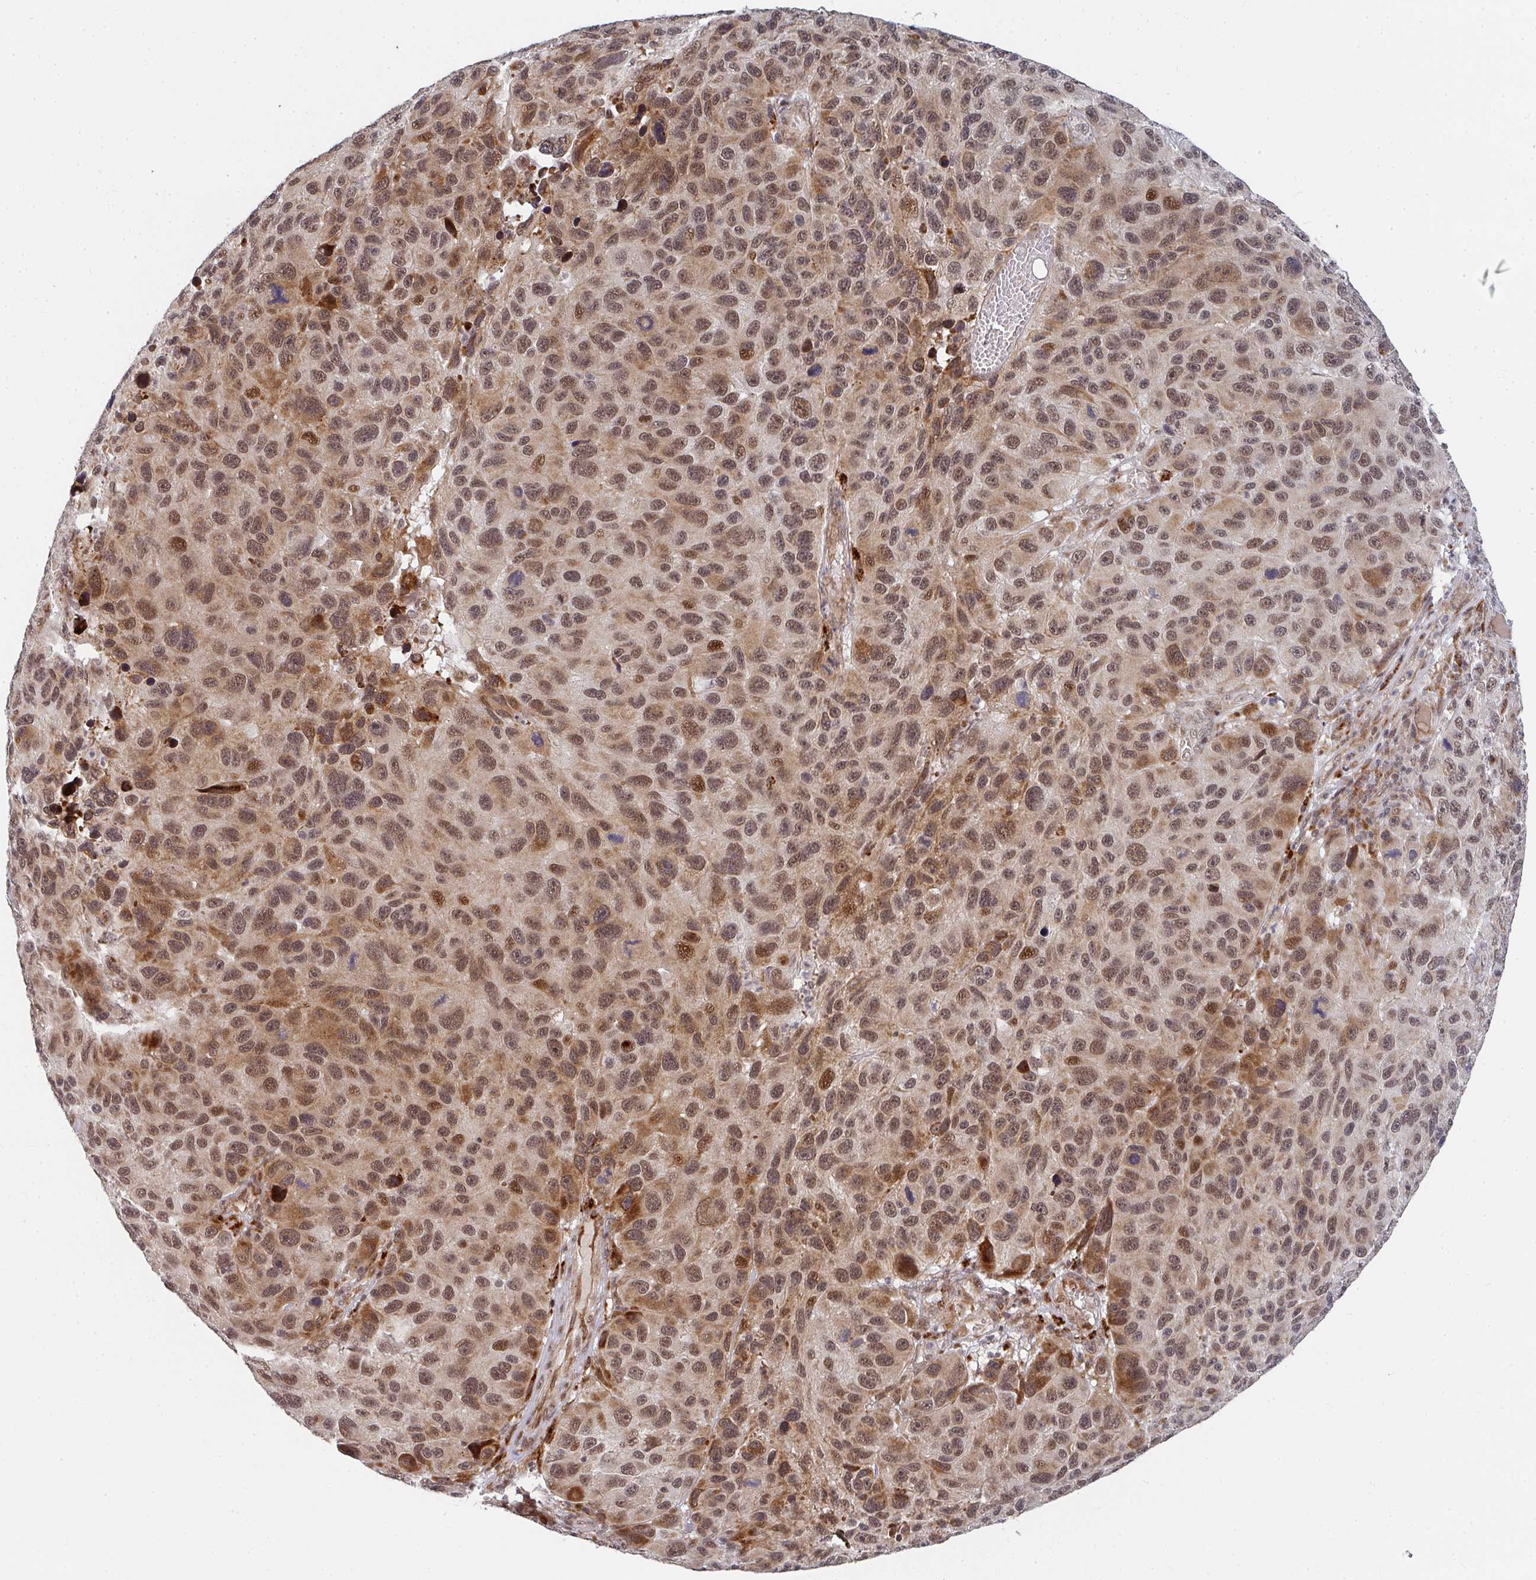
{"staining": {"intensity": "moderate", "quantity": ">75%", "location": "cytoplasmic/membranous,nuclear"}, "tissue": "melanoma", "cell_type": "Tumor cells", "image_type": "cancer", "snomed": [{"axis": "morphology", "description": "Malignant melanoma, NOS"}, {"axis": "topography", "description": "Skin"}], "caption": "Immunohistochemical staining of malignant melanoma demonstrates medium levels of moderate cytoplasmic/membranous and nuclear positivity in about >75% of tumor cells.", "gene": "RBBP5", "patient": {"sex": "male", "age": 53}}